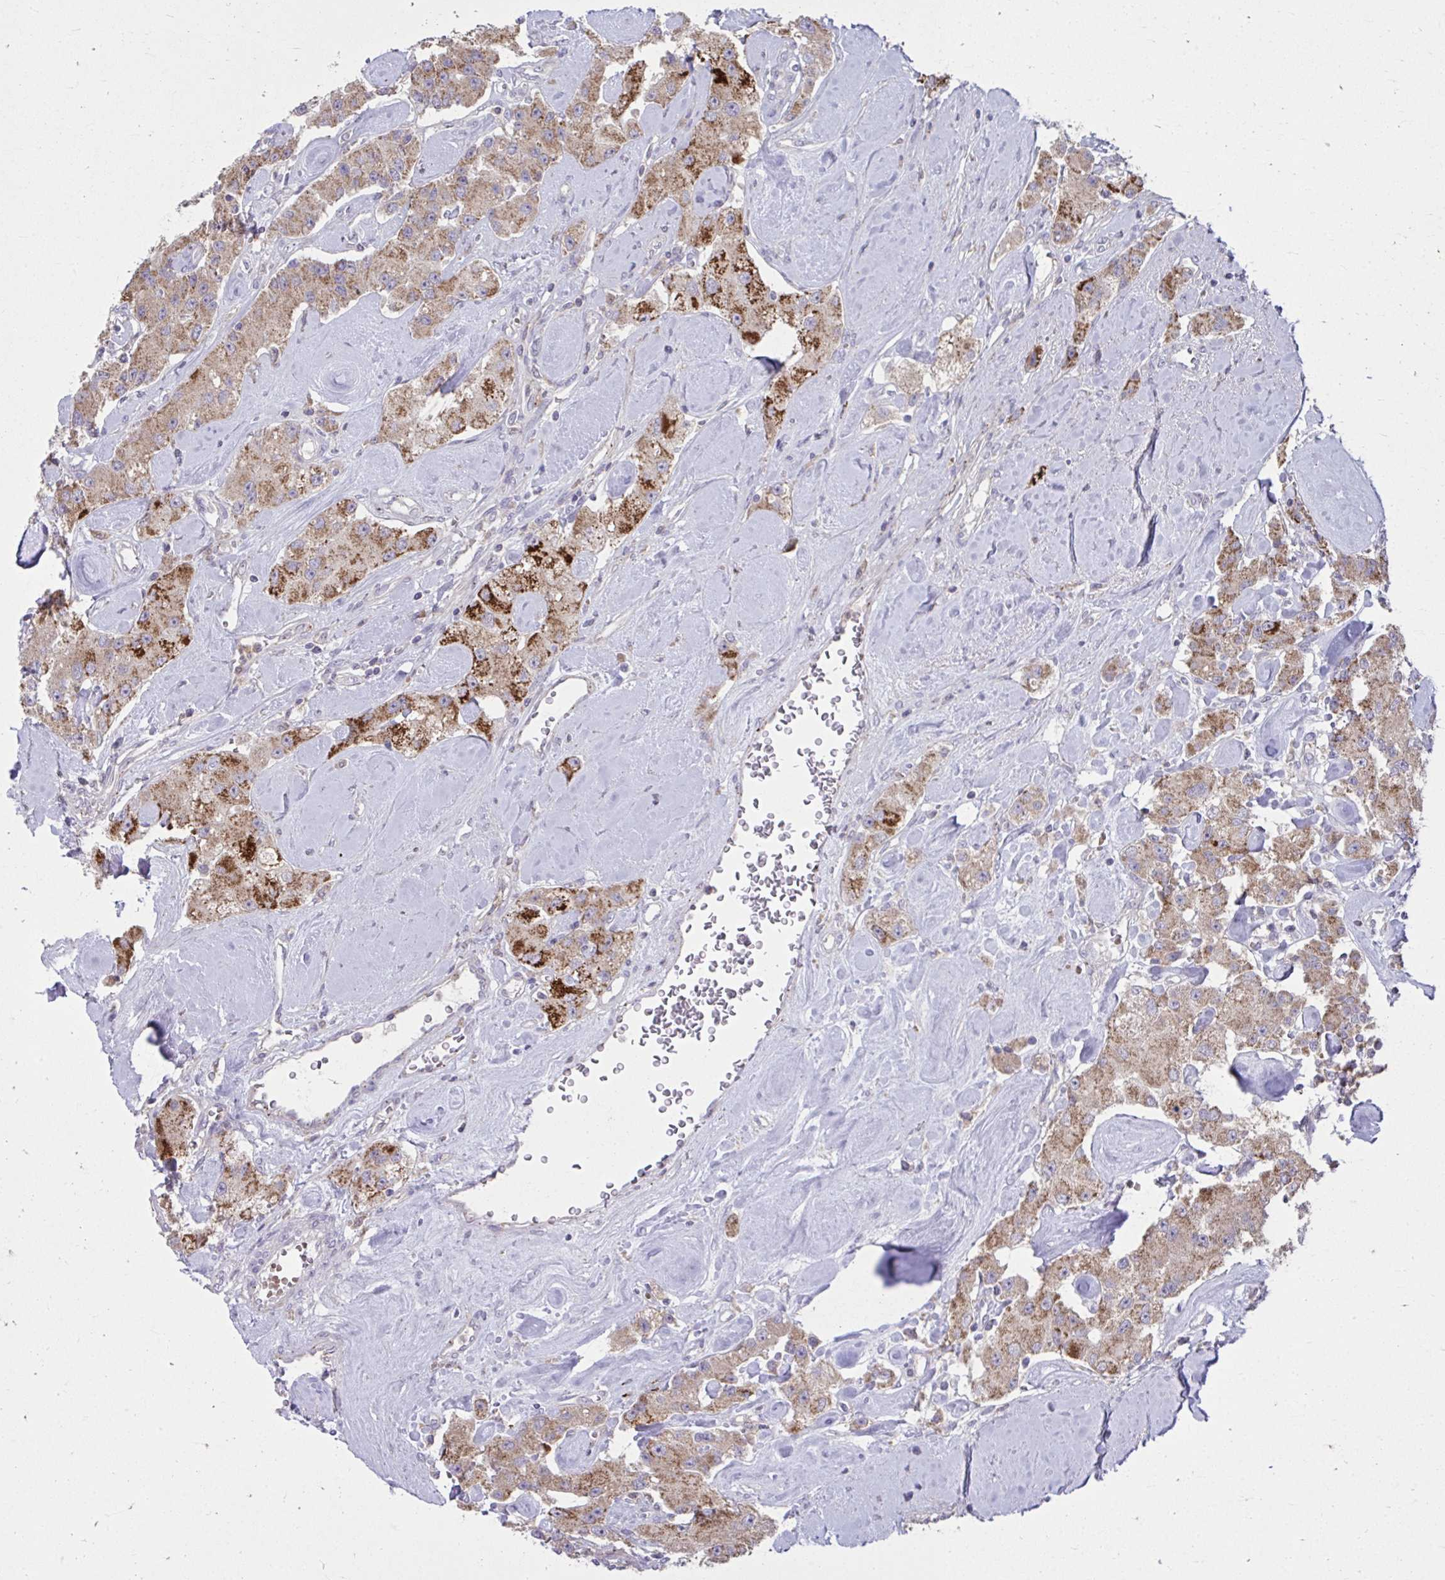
{"staining": {"intensity": "moderate", "quantity": ">75%", "location": "cytoplasmic/membranous"}, "tissue": "carcinoid", "cell_type": "Tumor cells", "image_type": "cancer", "snomed": [{"axis": "morphology", "description": "Carcinoid, malignant, NOS"}, {"axis": "topography", "description": "Pancreas"}], "caption": "Immunohistochemical staining of malignant carcinoid shows moderate cytoplasmic/membranous protein staining in approximately >75% of tumor cells. The protein is shown in brown color, while the nuclei are stained blue.", "gene": "C16orf54", "patient": {"sex": "male", "age": 41}}